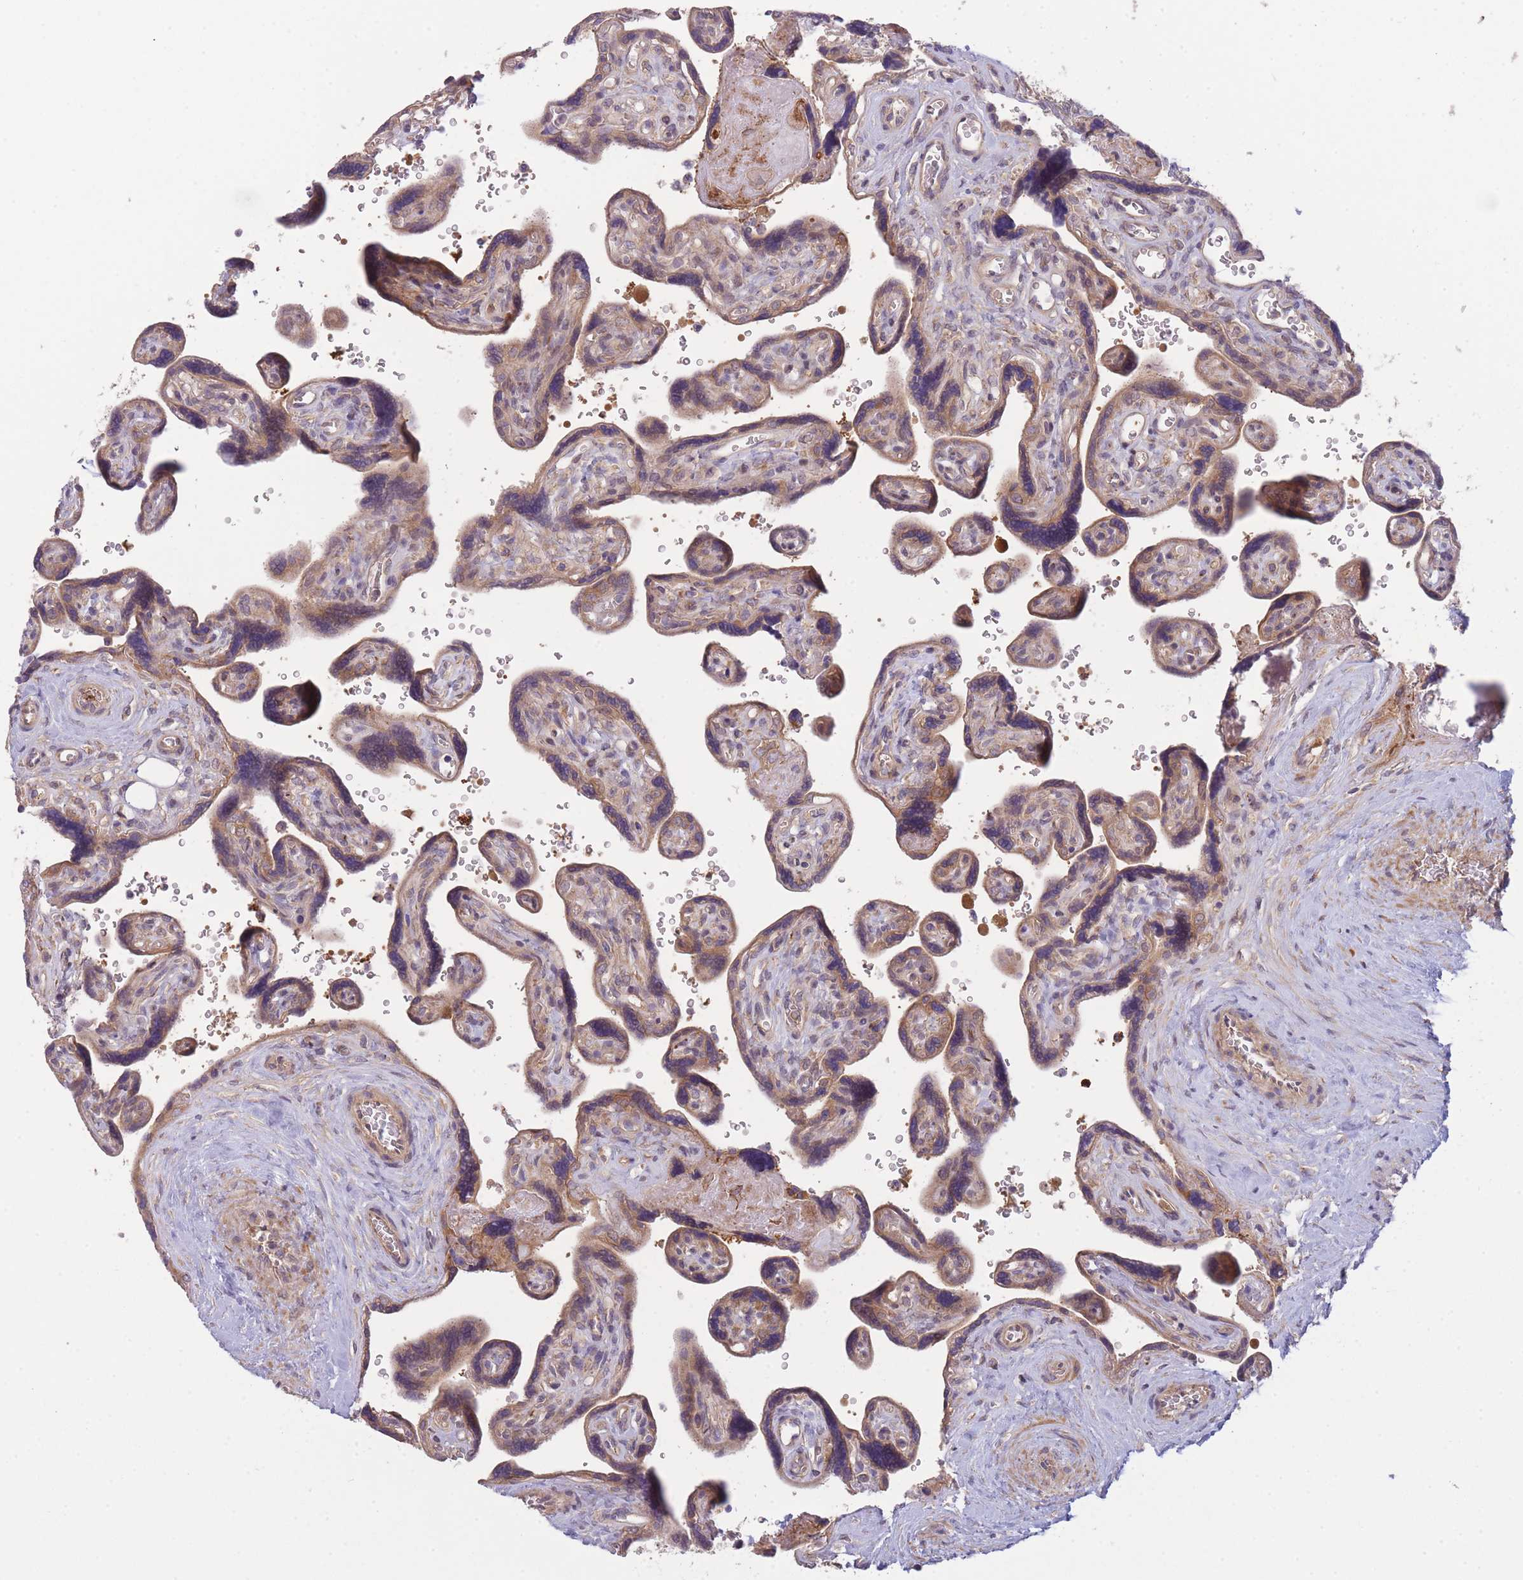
{"staining": {"intensity": "moderate", "quantity": ">75%", "location": "cytoplasmic/membranous"}, "tissue": "placenta", "cell_type": "Trophoblastic cells", "image_type": "normal", "snomed": [{"axis": "morphology", "description": "Normal tissue, NOS"}, {"axis": "topography", "description": "Placenta"}], "caption": "This photomicrograph exhibits immunohistochemistry (IHC) staining of benign human placenta, with medium moderate cytoplasmic/membranous positivity in approximately >75% of trophoblastic cells.", "gene": "PFDN6", "patient": {"sex": "female", "age": 39}}